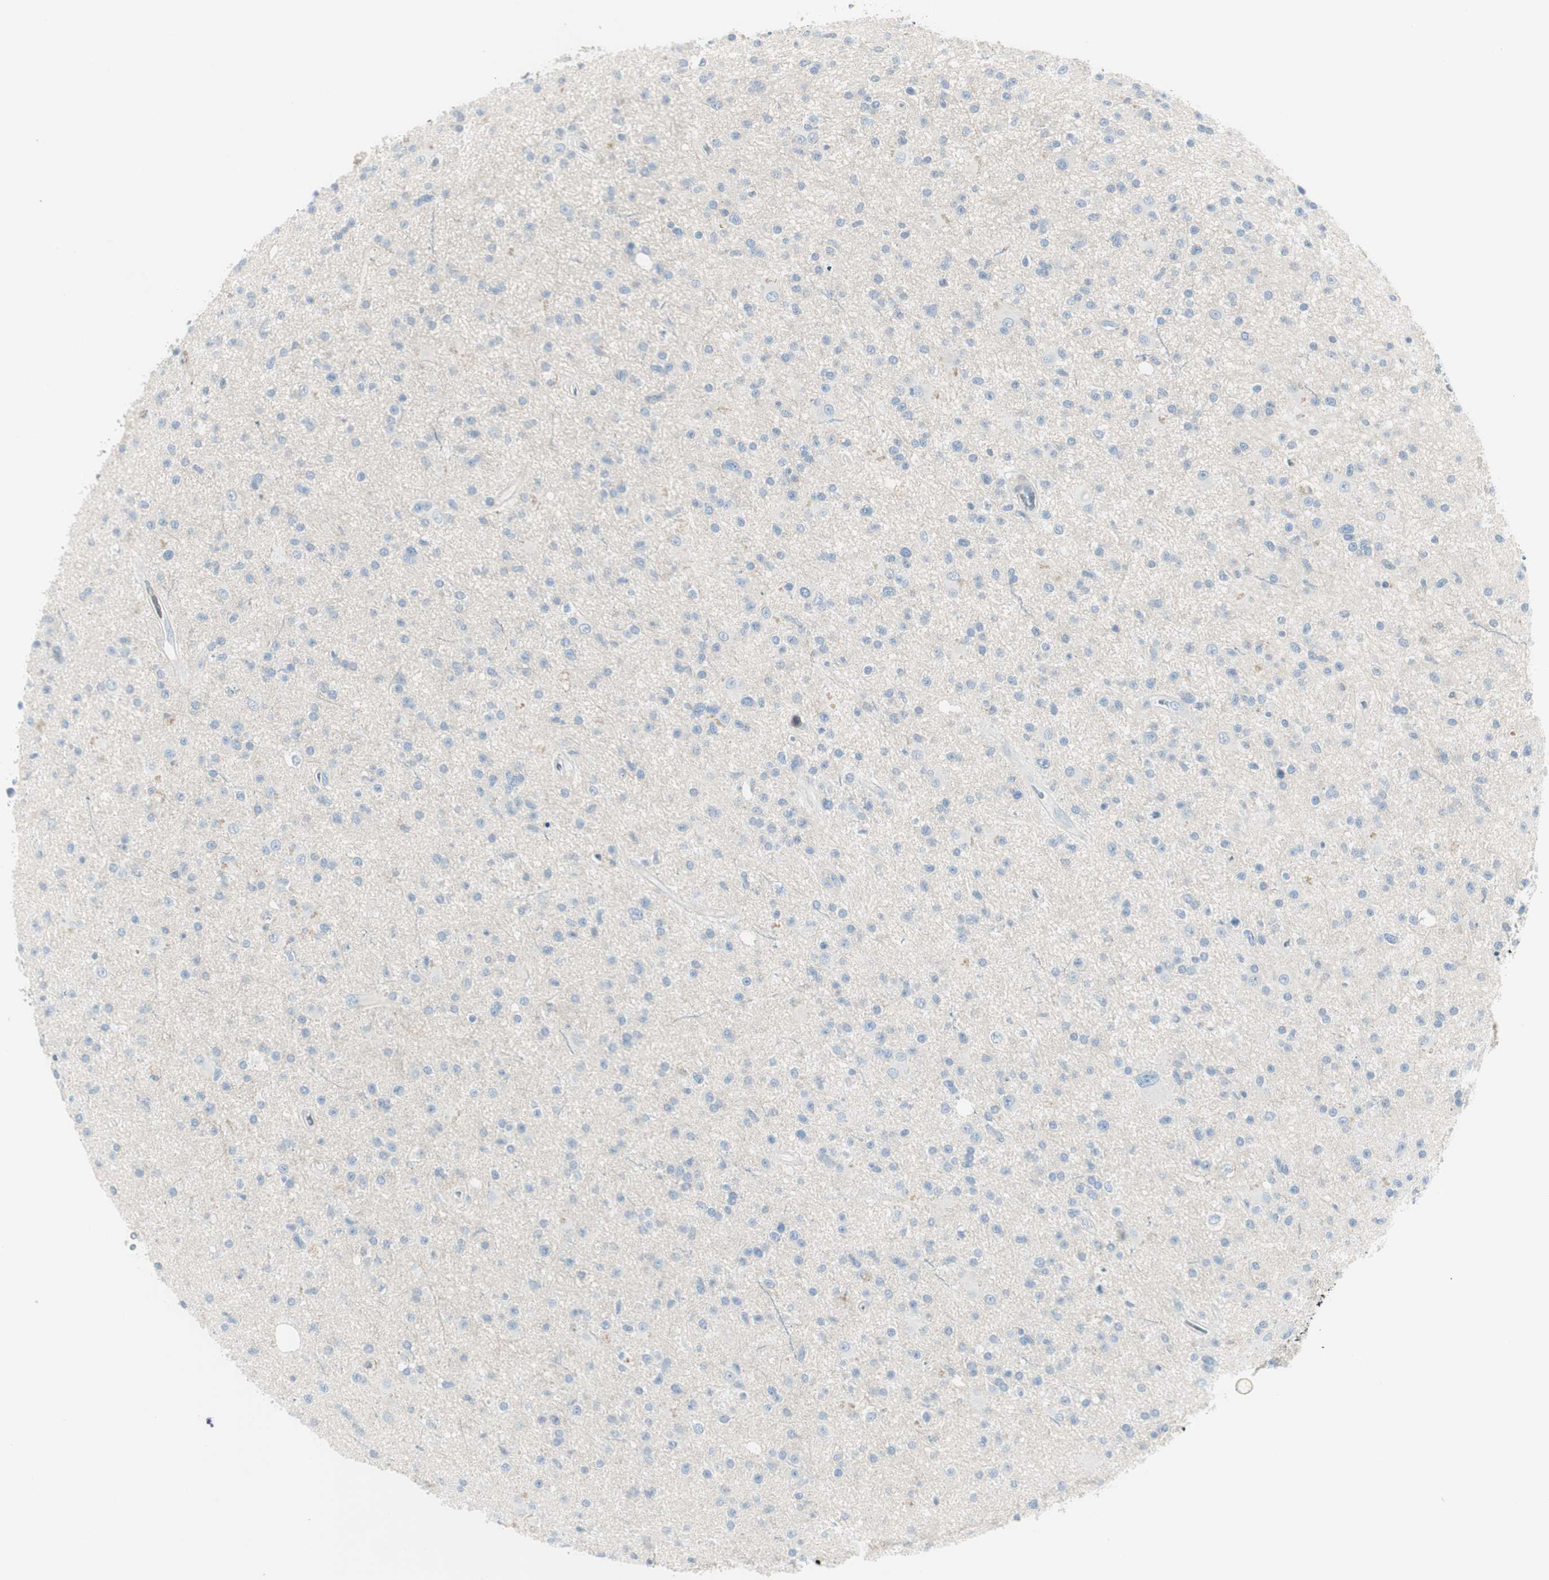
{"staining": {"intensity": "negative", "quantity": "none", "location": "none"}, "tissue": "glioma", "cell_type": "Tumor cells", "image_type": "cancer", "snomed": [{"axis": "morphology", "description": "Glioma, malignant, High grade"}, {"axis": "topography", "description": "Brain"}], "caption": "Glioma stained for a protein using immunohistochemistry (IHC) exhibits no staining tumor cells.", "gene": "CACNA2D1", "patient": {"sex": "male", "age": 33}}